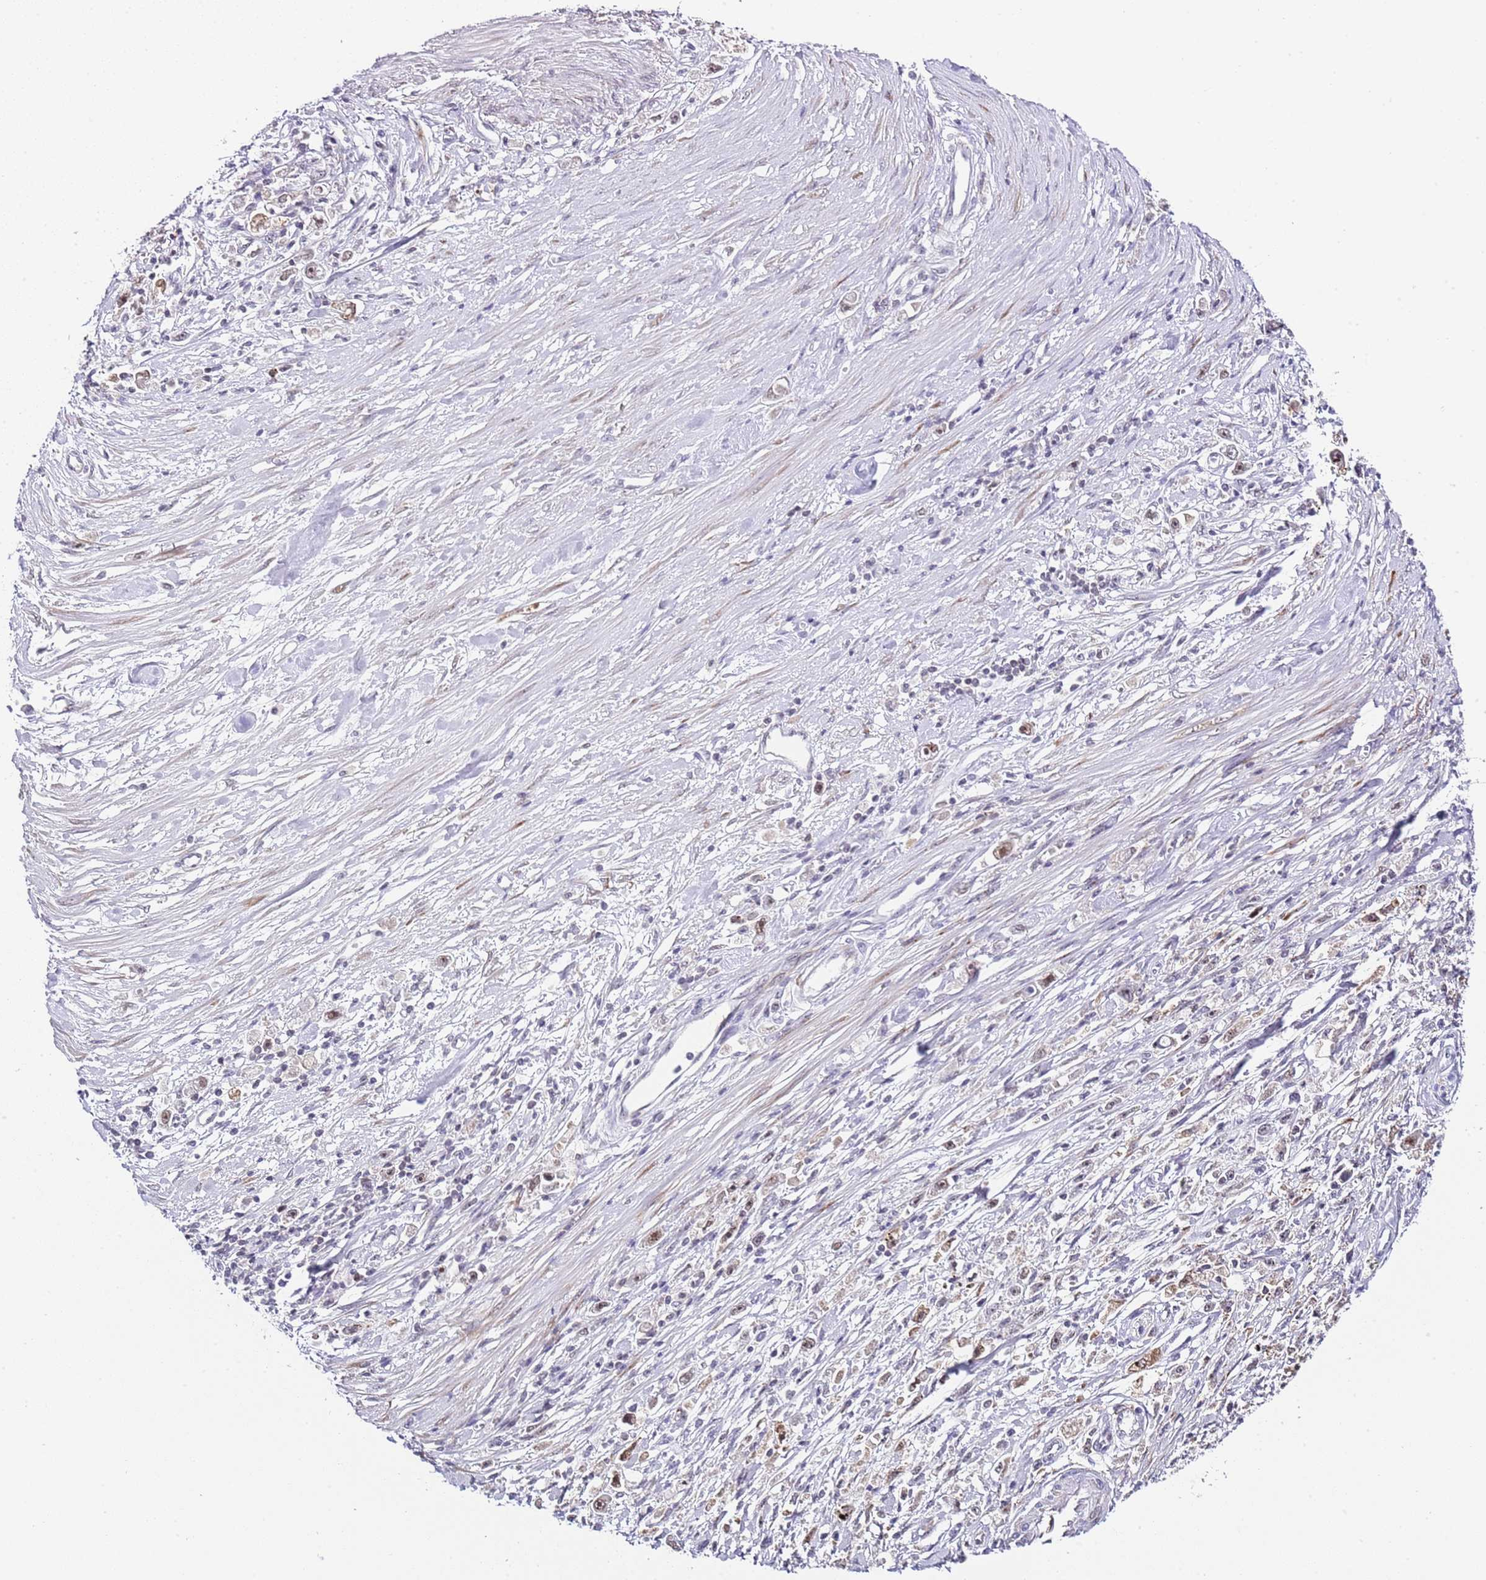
{"staining": {"intensity": "weak", "quantity": ">75%", "location": "cytoplasmic/membranous,nuclear"}, "tissue": "stomach cancer", "cell_type": "Tumor cells", "image_type": "cancer", "snomed": [{"axis": "morphology", "description": "Adenocarcinoma, NOS"}, {"axis": "topography", "description": "Stomach"}], "caption": "This is a photomicrograph of immunohistochemistry (IHC) staining of stomach cancer, which shows weak positivity in the cytoplasmic/membranous and nuclear of tumor cells.", "gene": "NOP56", "patient": {"sex": "female", "age": 59}}